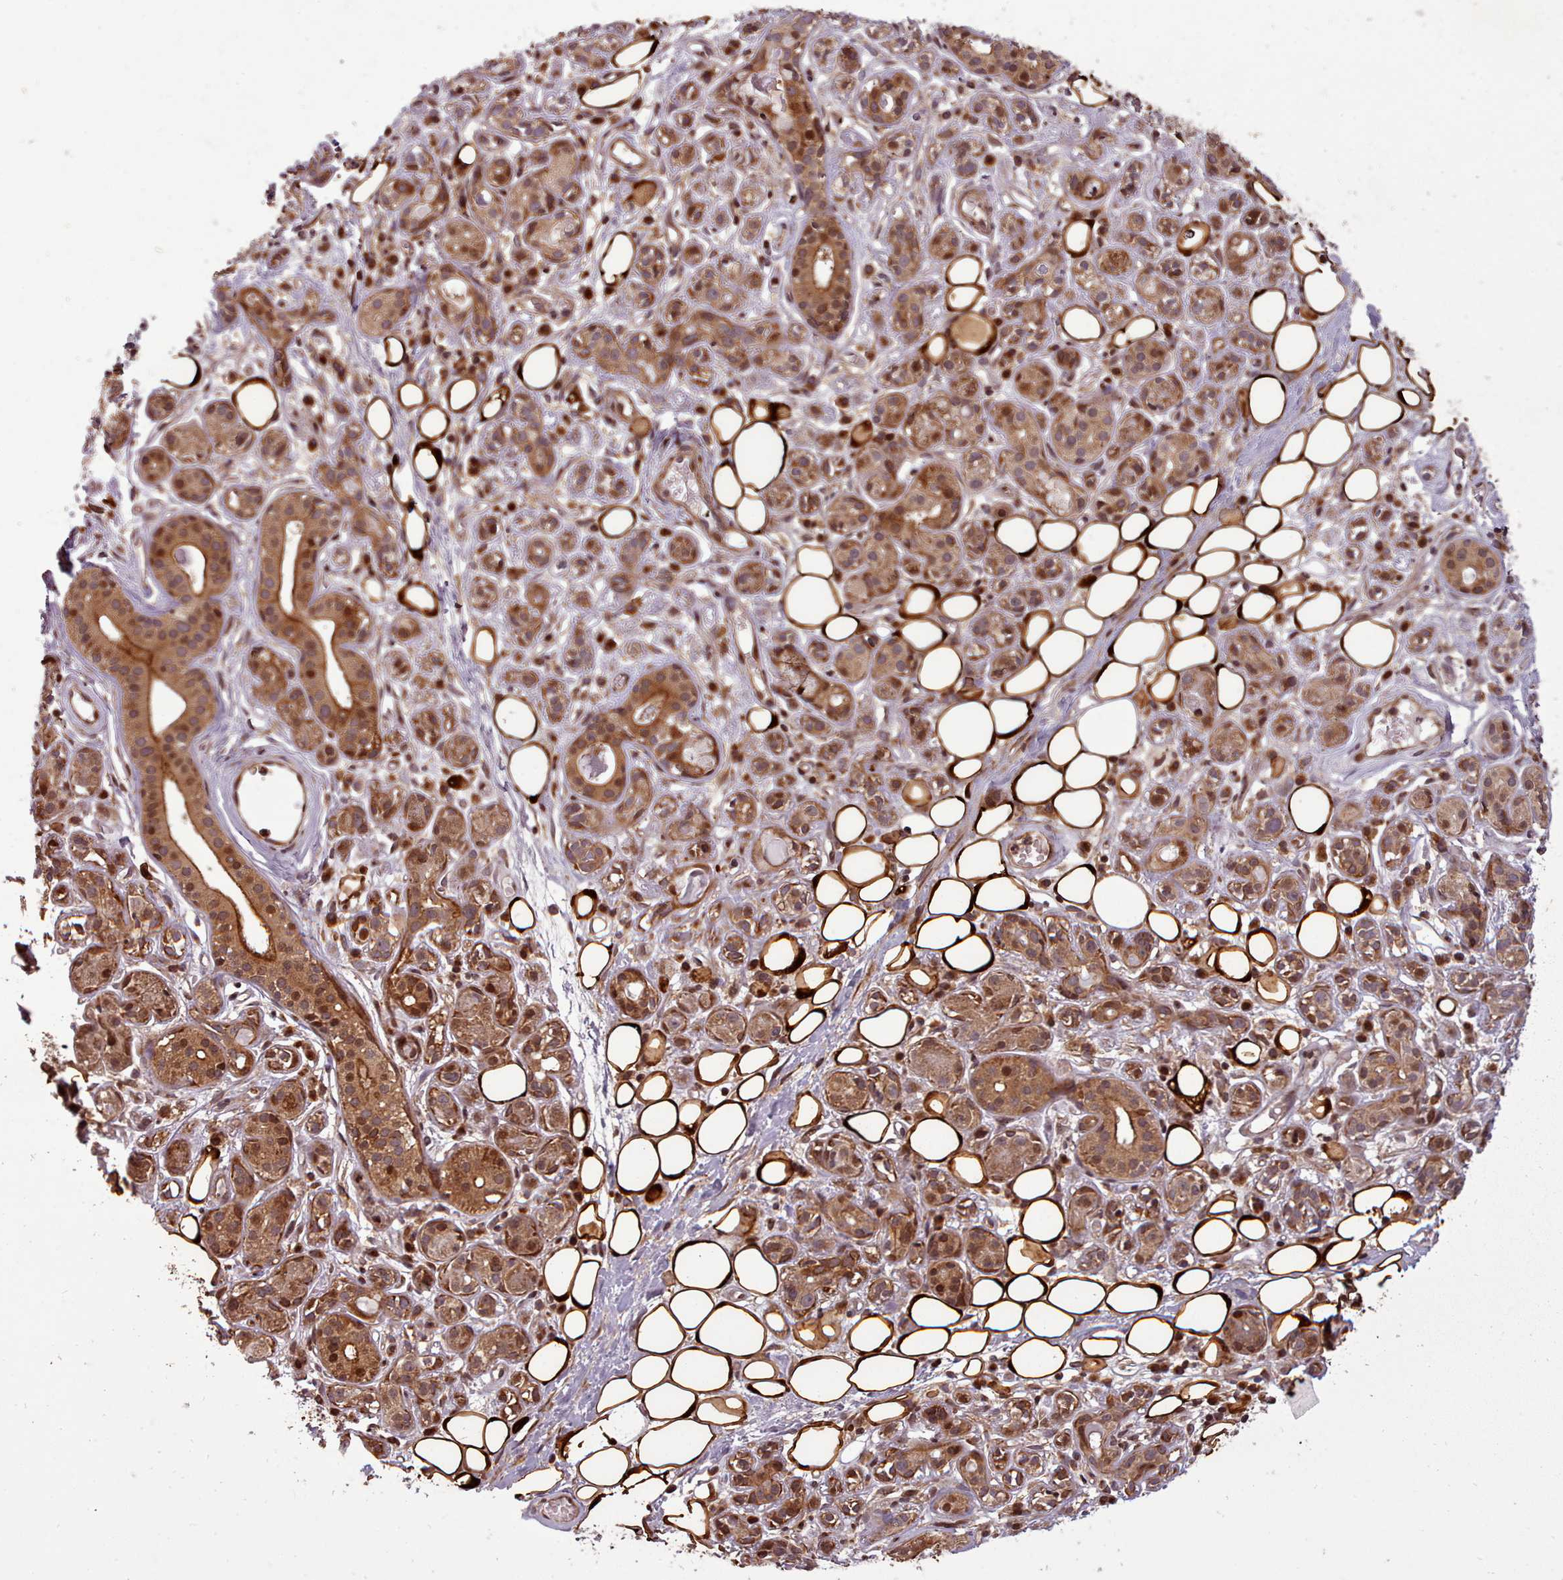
{"staining": {"intensity": "strong", "quantity": ">75%", "location": "cytoplasmic/membranous,nuclear"}, "tissue": "salivary gland", "cell_type": "Glandular cells", "image_type": "normal", "snomed": [{"axis": "morphology", "description": "Normal tissue, NOS"}, {"axis": "topography", "description": "Salivary gland"}], "caption": "IHC staining of unremarkable salivary gland, which demonstrates high levels of strong cytoplasmic/membranous,nuclear positivity in approximately >75% of glandular cells indicating strong cytoplasmic/membranous,nuclear protein expression. The staining was performed using DAB (3,3'-diaminobenzidine) (brown) for protein detection and nuclei were counterstained in hematoxylin (blue).", "gene": "NLRP7", "patient": {"sex": "male", "age": 54}}